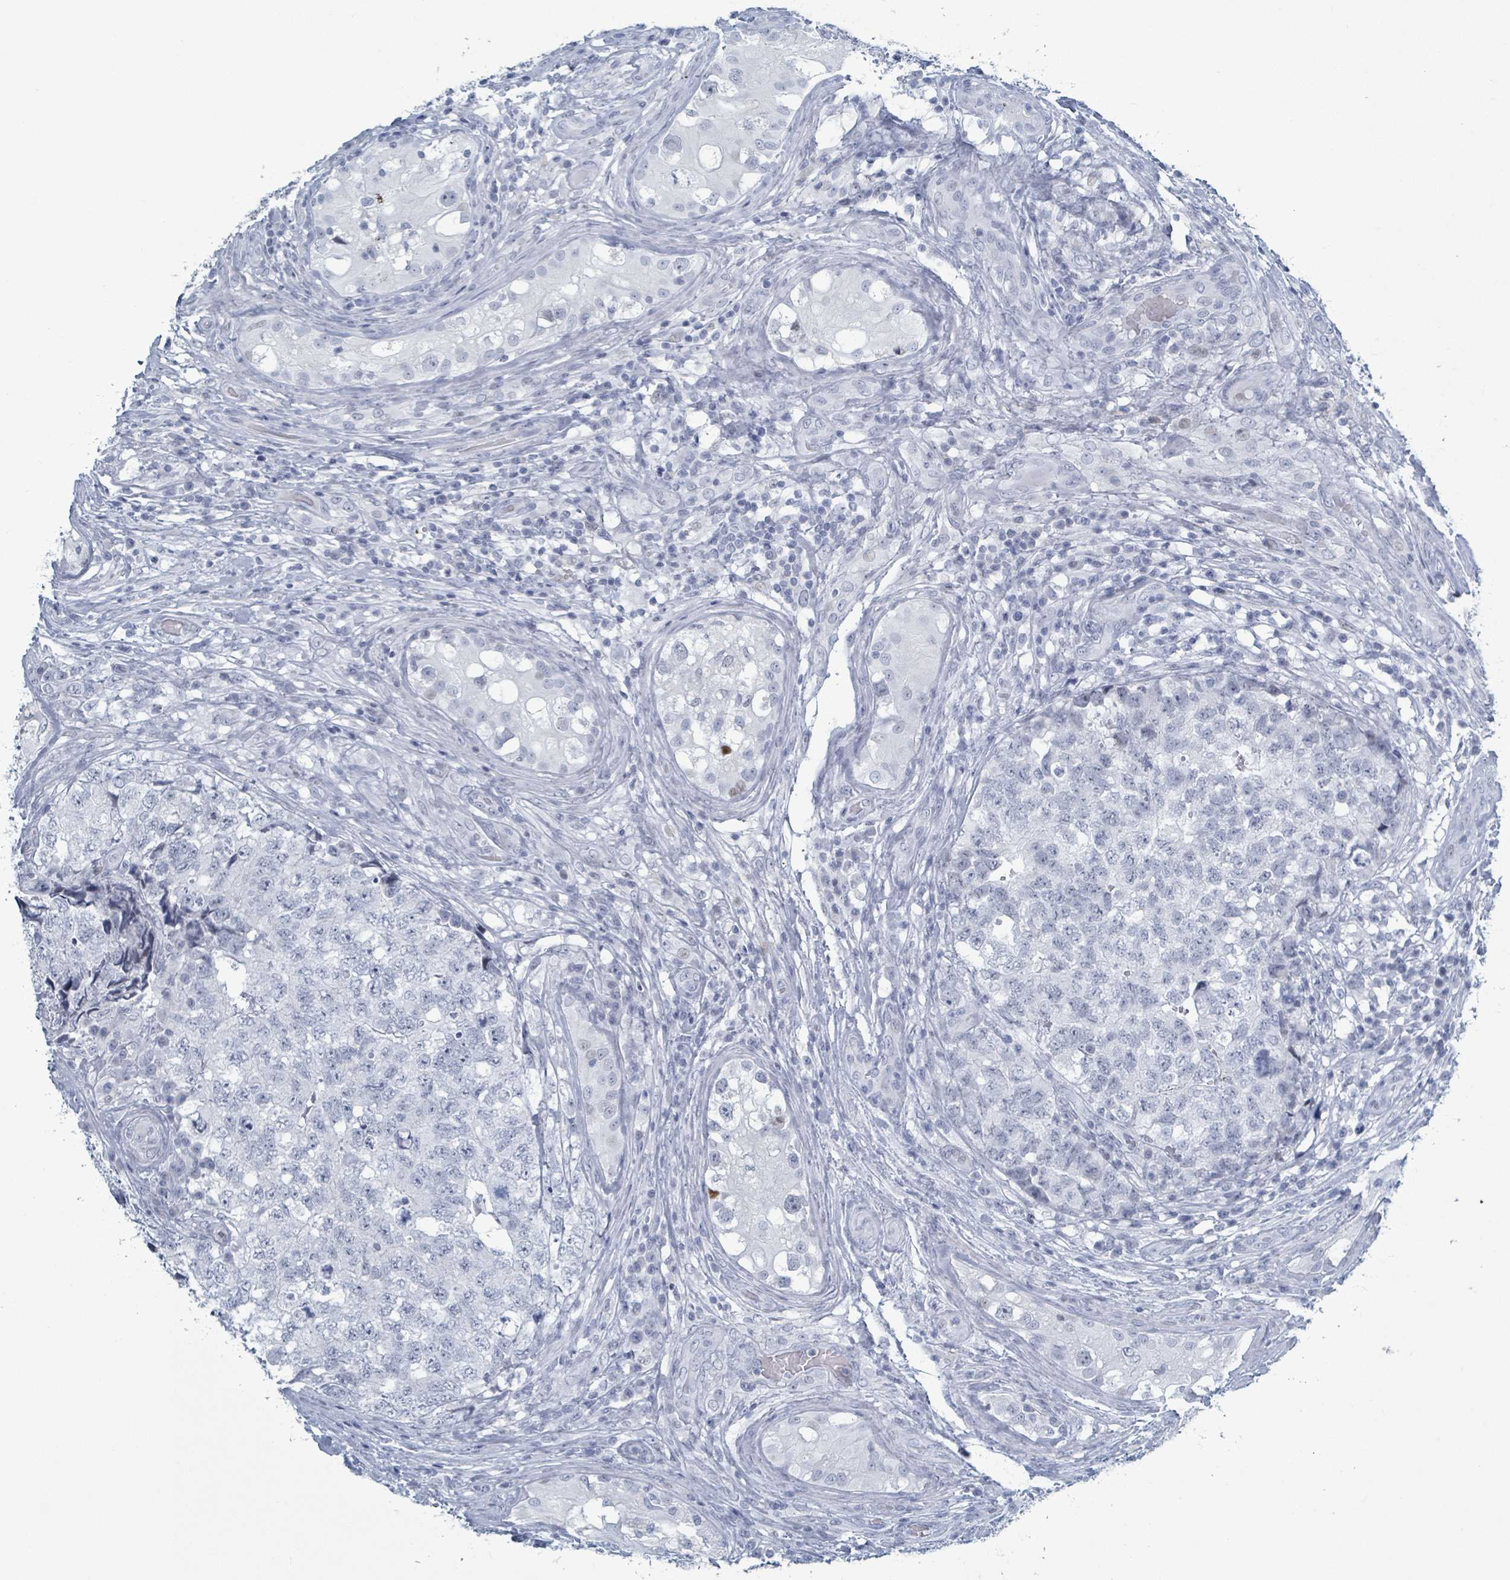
{"staining": {"intensity": "negative", "quantity": "none", "location": "none"}, "tissue": "testis cancer", "cell_type": "Tumor cells", "image_type": "cancer", "snomed": [{"axis": "morphology", "description": "Carcinoma, Embryonal, NOS"}, {"axis": "topography", "description": "Testis"}], "caption": "The immunohistochemistry photomicrograph has no significant positivity in tumor cells of testis embryonal carcinoma tissue.", "gene": "GPR15LG", "patient": {"sex": "male", "age": 31}}